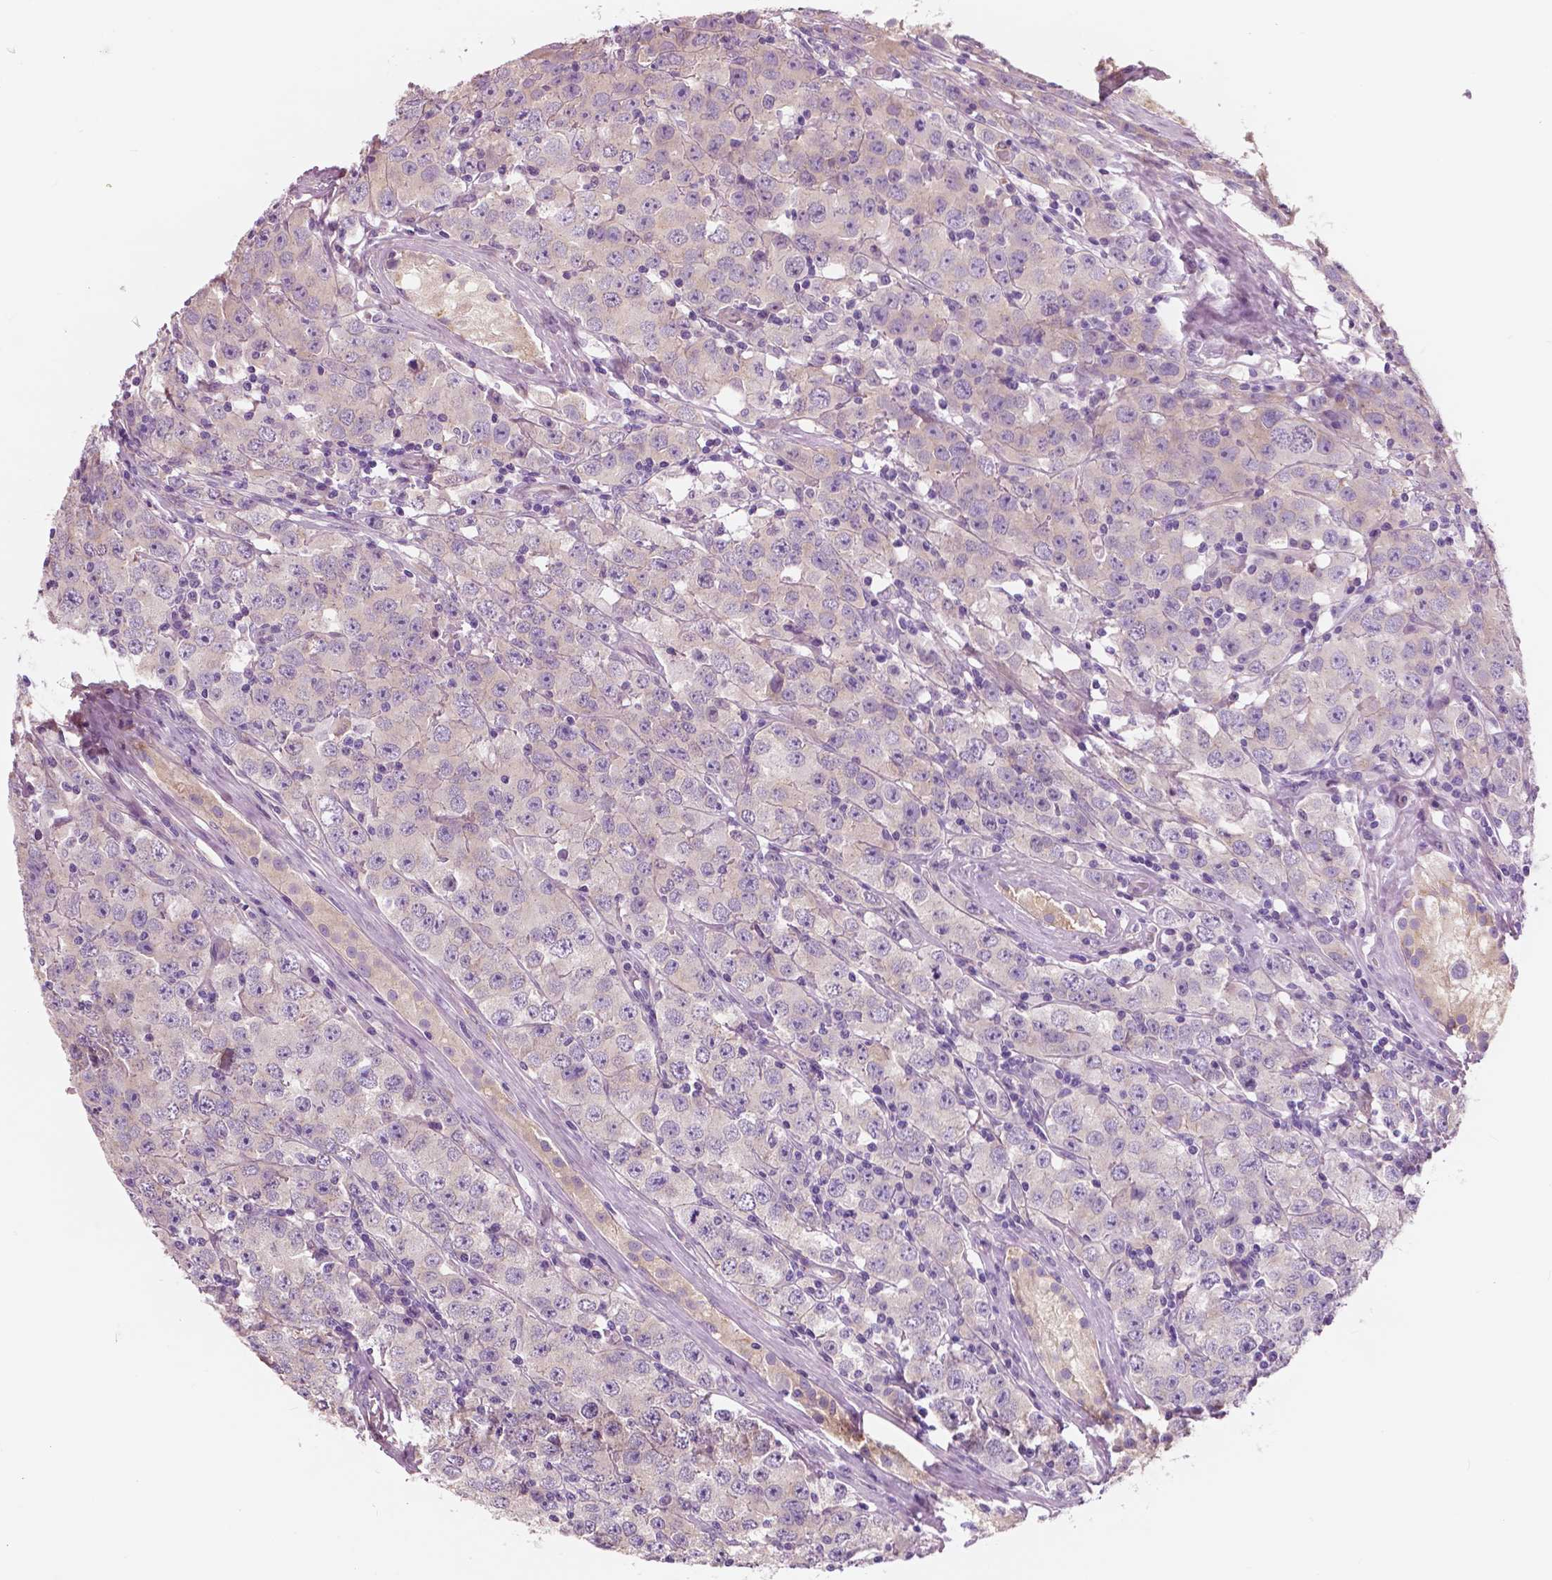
{"staining": {"intensity": "negative", "quantity": "none", "location": "none"}, "tissue": "testis cancer", "cell_type": "Tumor cells", "image_type": "cancer", "snomed": [{"axis": "morphology", "description": "Seminoma, NOS"}, {"axis": "topography", "description": "Testis"}], "caption": "DAB (3,3'-diaminobenzidine) immunohistochemical staining of human testis seminoma shows no significant staining in tumor cells.", "gene": "SERPINI1", "patient": {"sex": "male", "age": 52}}